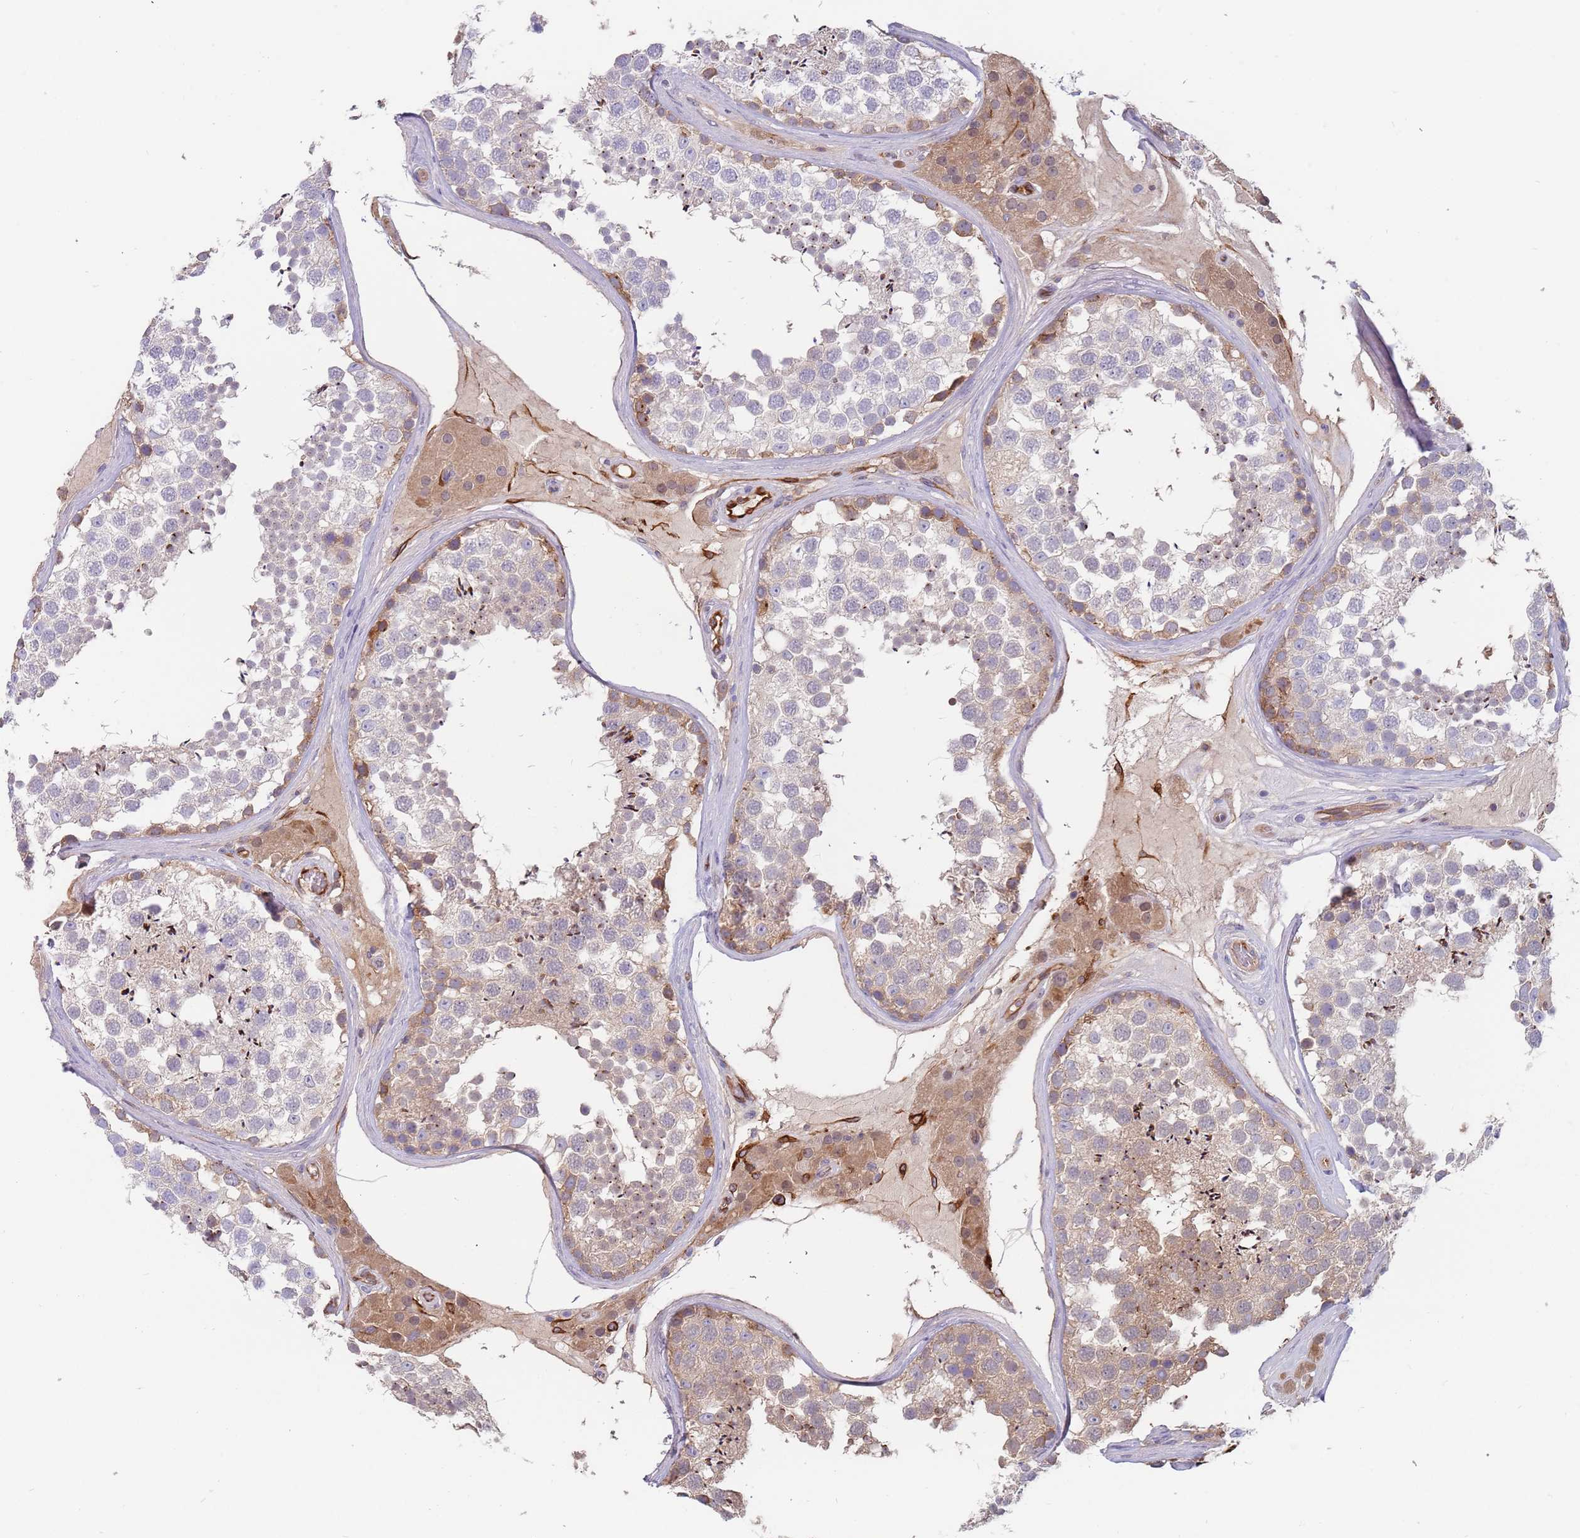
{"staining": {"intensity": "moderate", "quantity": "<25%", "location": "cytoplasmic/membranous"}, "tissue": "testis", "cell_type": "Cells in seminiferous ducts", "image_type": "normal", "snomed": [{"axis": "morphology", "description": "Normal tissue, NOS"}, {"axis": "topography", "description": "Testis"}], "caption": "Cells in seminiferous ducts reveal moderate cytoplasmic/membranous staining in approximately <25% of cells in unremarkable testis.", "gene": "GSDMD", "patient": {"sex": "male", "age": 46}}